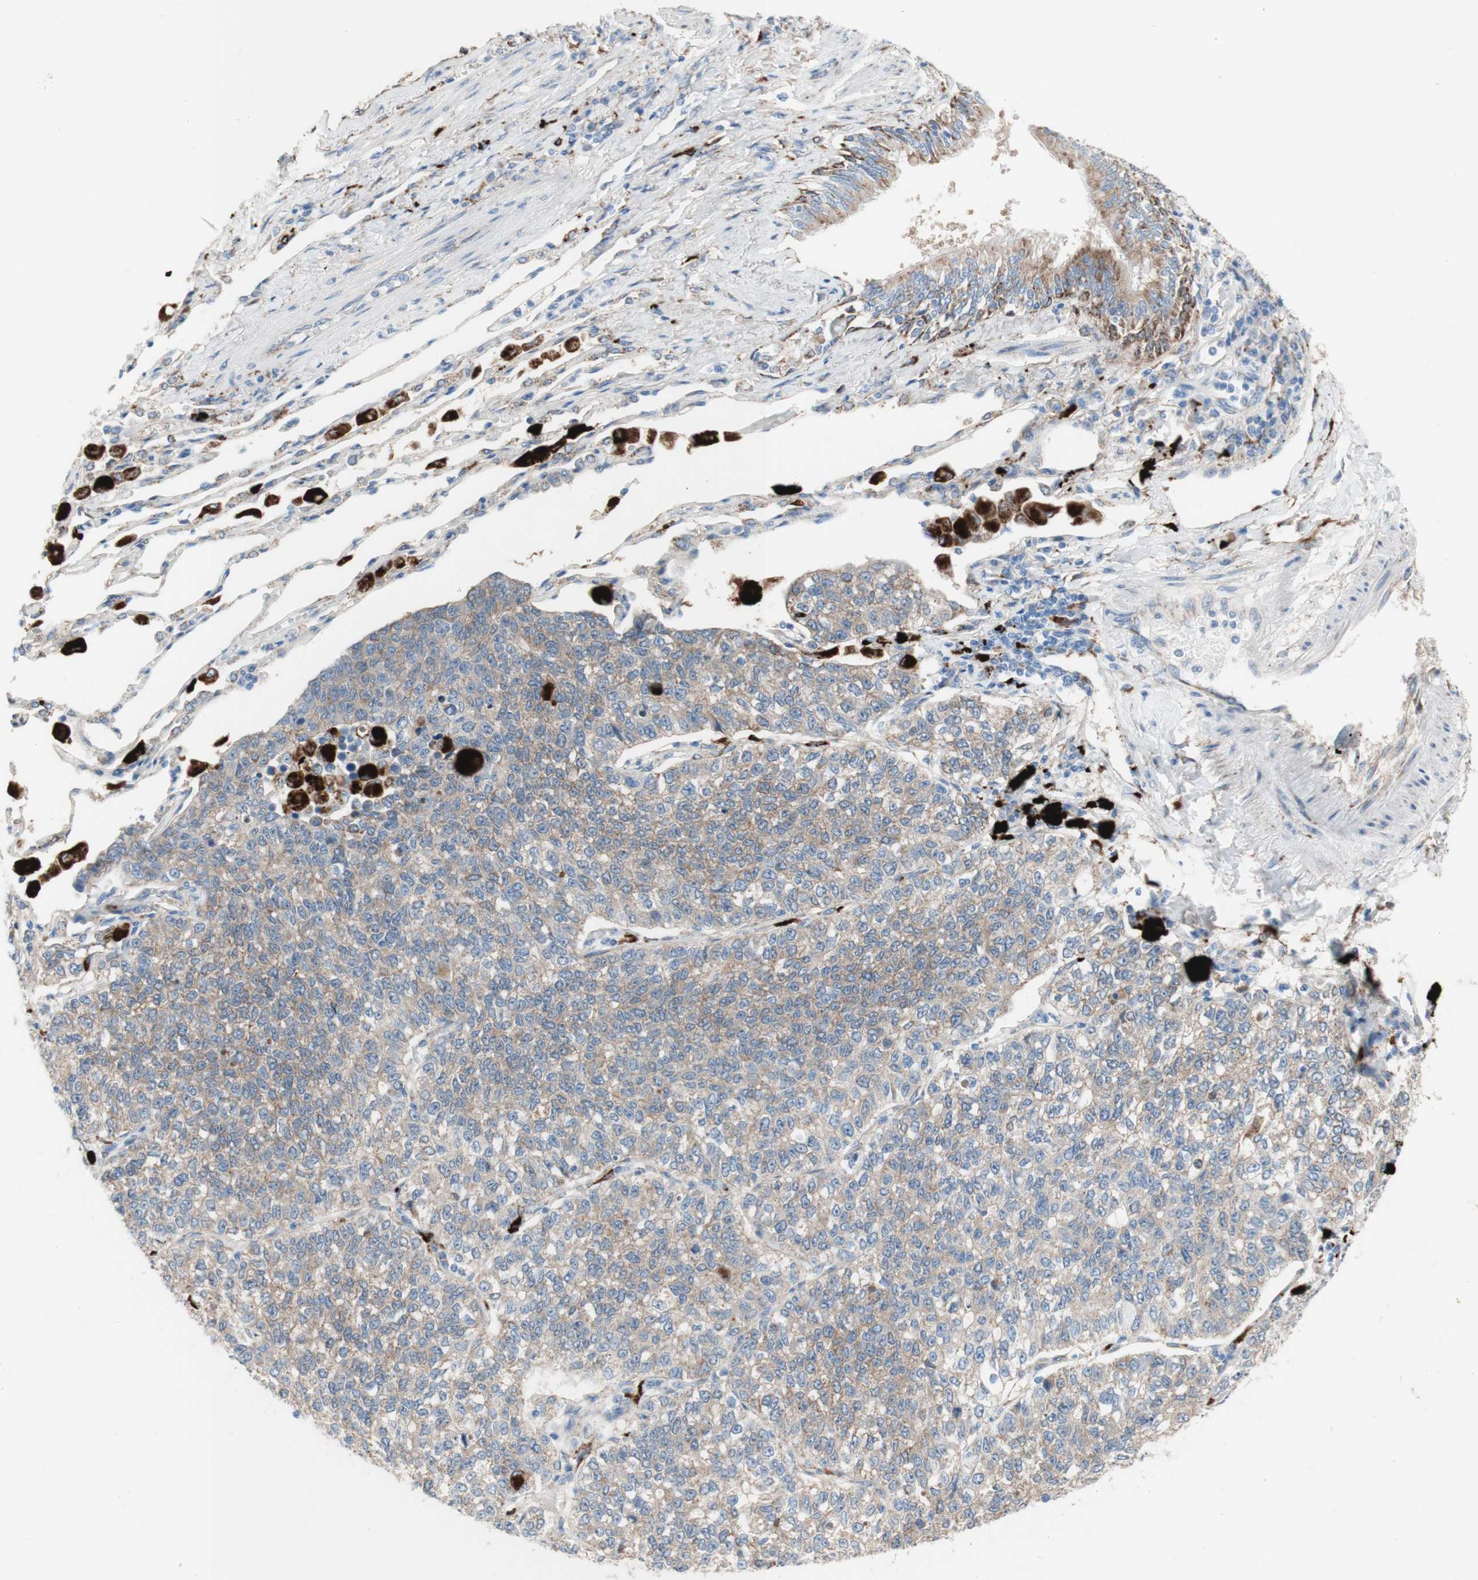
{"staining": {"intensity": "moderate", "quantity": ">75%", "location": "cytoplasmic/membranous"}, "tissue": "lung cancer", "cell_type": "Tumor cells", "image_type": "cancer", "snomed": [{"axis": "morphology", "description": "Adenocarcinoma, NOS"}, {"axis": "topography", "description": "Lung"}], "caption": "A brown stain highlights moderate cytoplasmic/membranous expression of a protein in lung cancer (adenocarcinoma) tumor cells.", "gene": "URB2", "patient": {"sex": "male", "age": 49}}